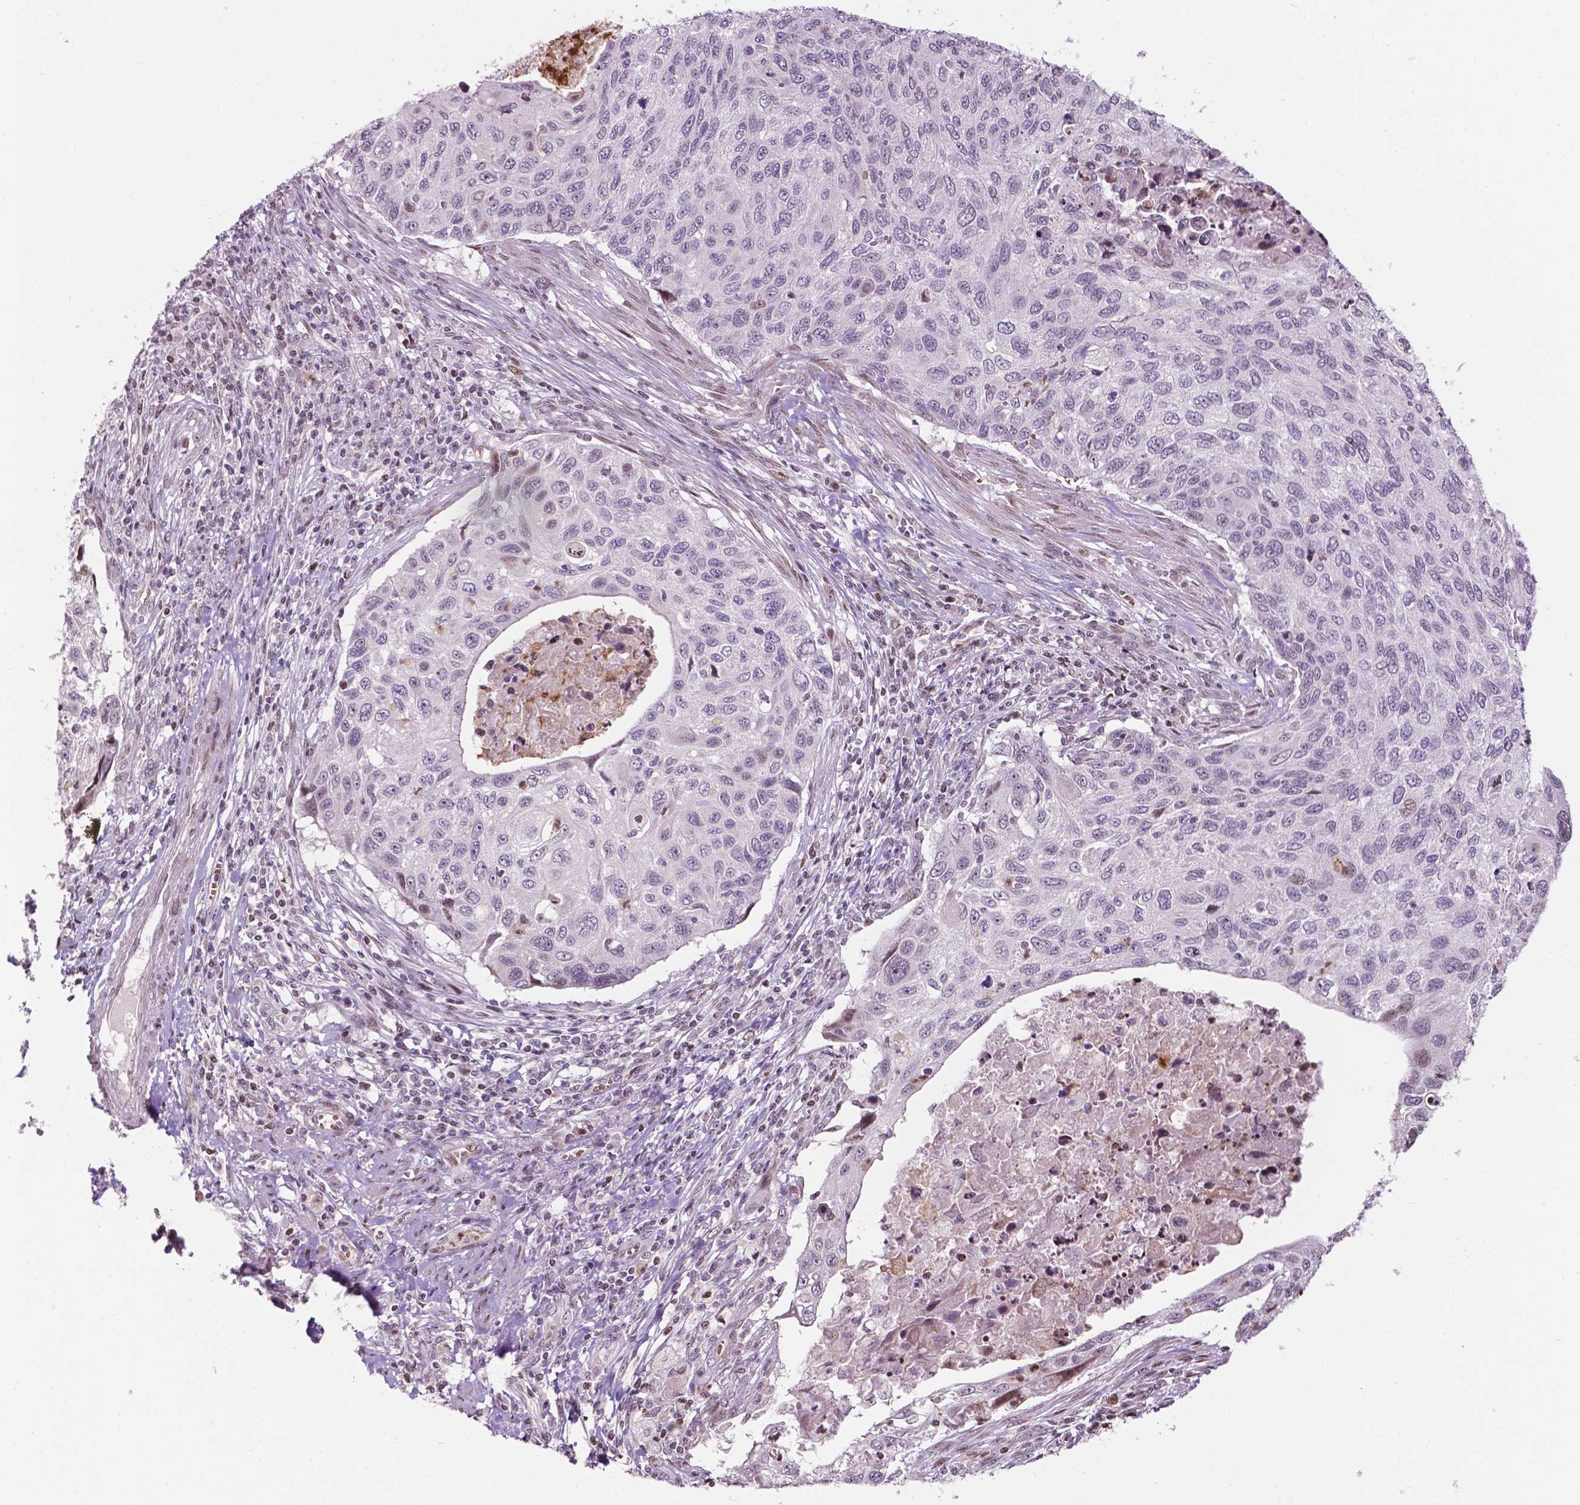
{"staining": {"intensity": "negative", "quantity": "none", "location": "none"}, "tissue": "cervical cancer", "cell_type": "Tumor cells", "image_type": "cancer", "snomed": [{"axis": "morphology", "description": "Squamous cell carcinoma, NOS"}, {"axis": "topography", "description": "Cervix"}], "caption": "Immunohistochemistry (IHC) histopathology image of neoplastic tissue: human squamous cell carcinoma (cervical) stained with DAB (3,3'-diaminobenzidine) displays no significant protein positivity in tumor cells.", "gene": "PTPN18", "patient": {"sex": "female", "age": 70}}